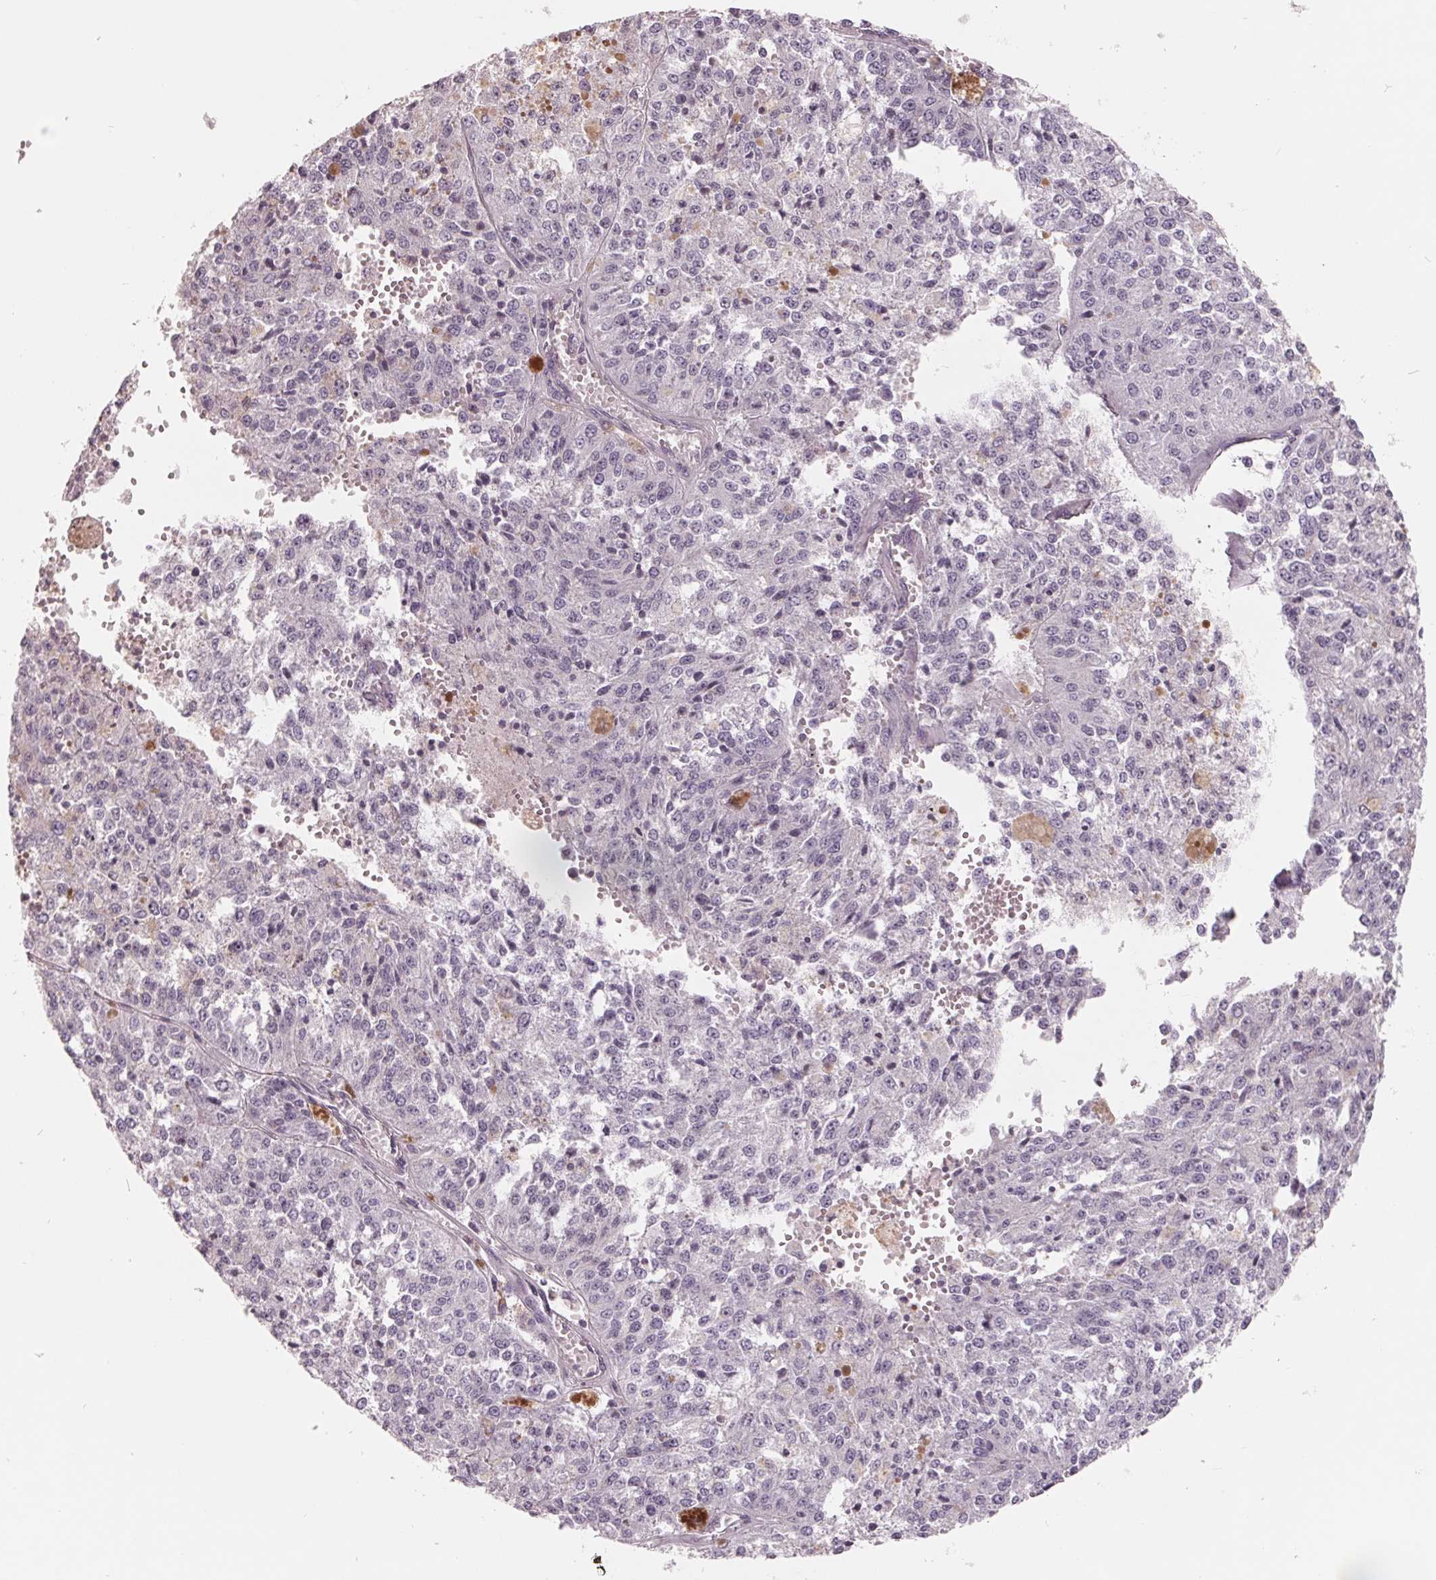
{"staining": {"intensity": "negative", "quantity": "none", "location": "none"}, "tissue": "melanoma", "cell_type": "Tumor cells", "image_type": "cancer", "snomed": [{"axis": "morphology", "description": "Malignant melanoma, Metastatic site"}, {"axis": "topography", "description": "Lymph node"}], "caption": "DAB immunohistochemical staining of human malignant melanoma (metastatic site) displays no significant staining in tumor cells.", "gene": "FTCD", "patient": {"sex": "female", "age": 64}}